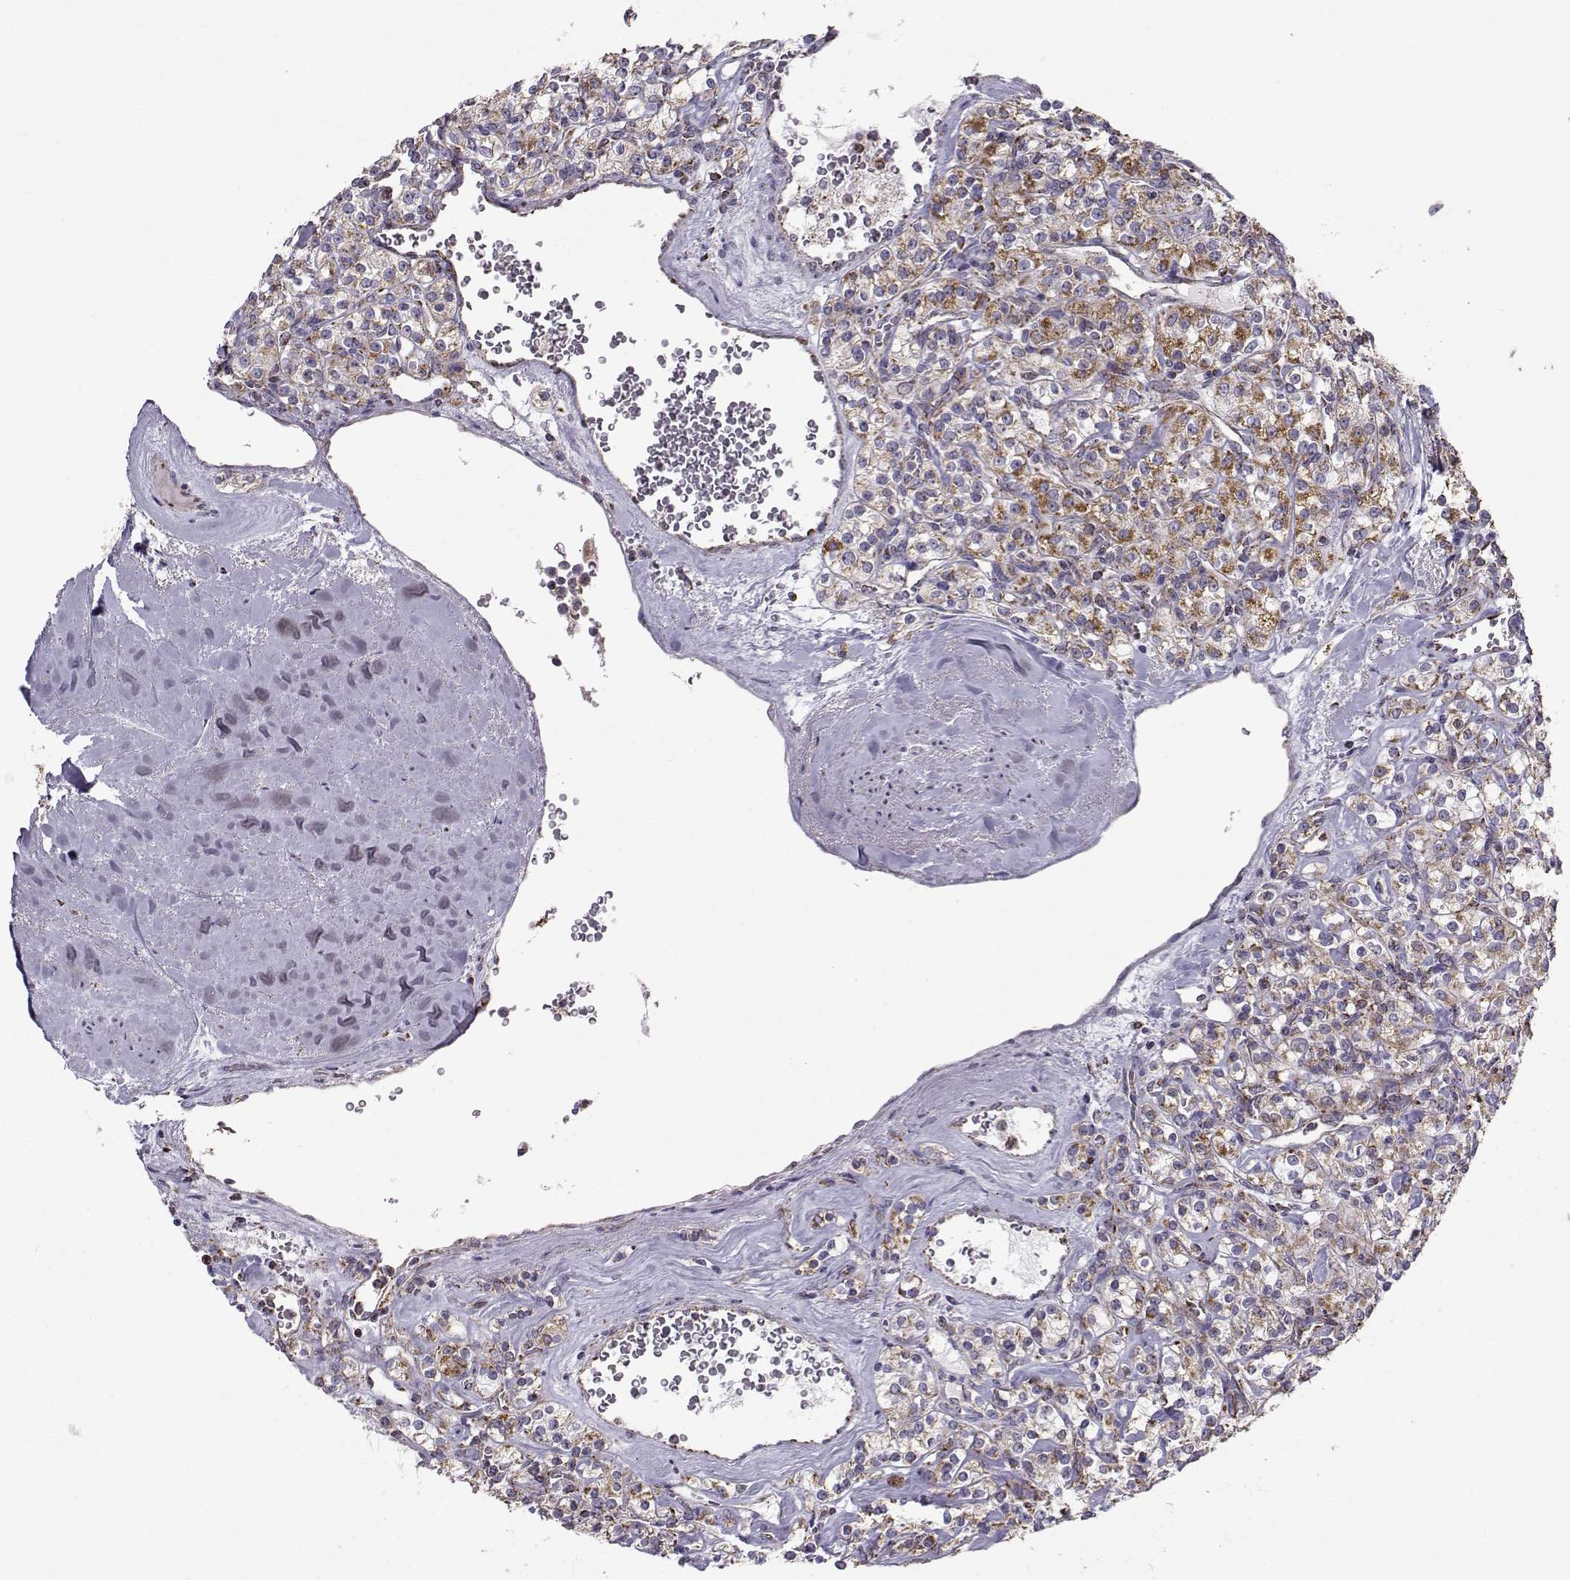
{"staining": {"intensity": "moderate", "quantity": "25%-75%", "location": "cytoplasmic/membranous"}, "tissue": "renal cancer", "cell_type": "Tumor cells", "image_type": "cancer", "snomed": [{"axis": "morphology", "description": "Adenocarcinoma, NOS"}, {"axis": "topography", "description": "Kidney"}], "caption": "Brown immunohistochemical staining in adenocarcinoma (renal) demonstrates moderate cytoplasmic/membranous expression in approximately 25%-75% of tumor cells. Nuclei are stained in blue.", "gene": "NECAB3", "patient": {"sex": "male", "age": 77}}